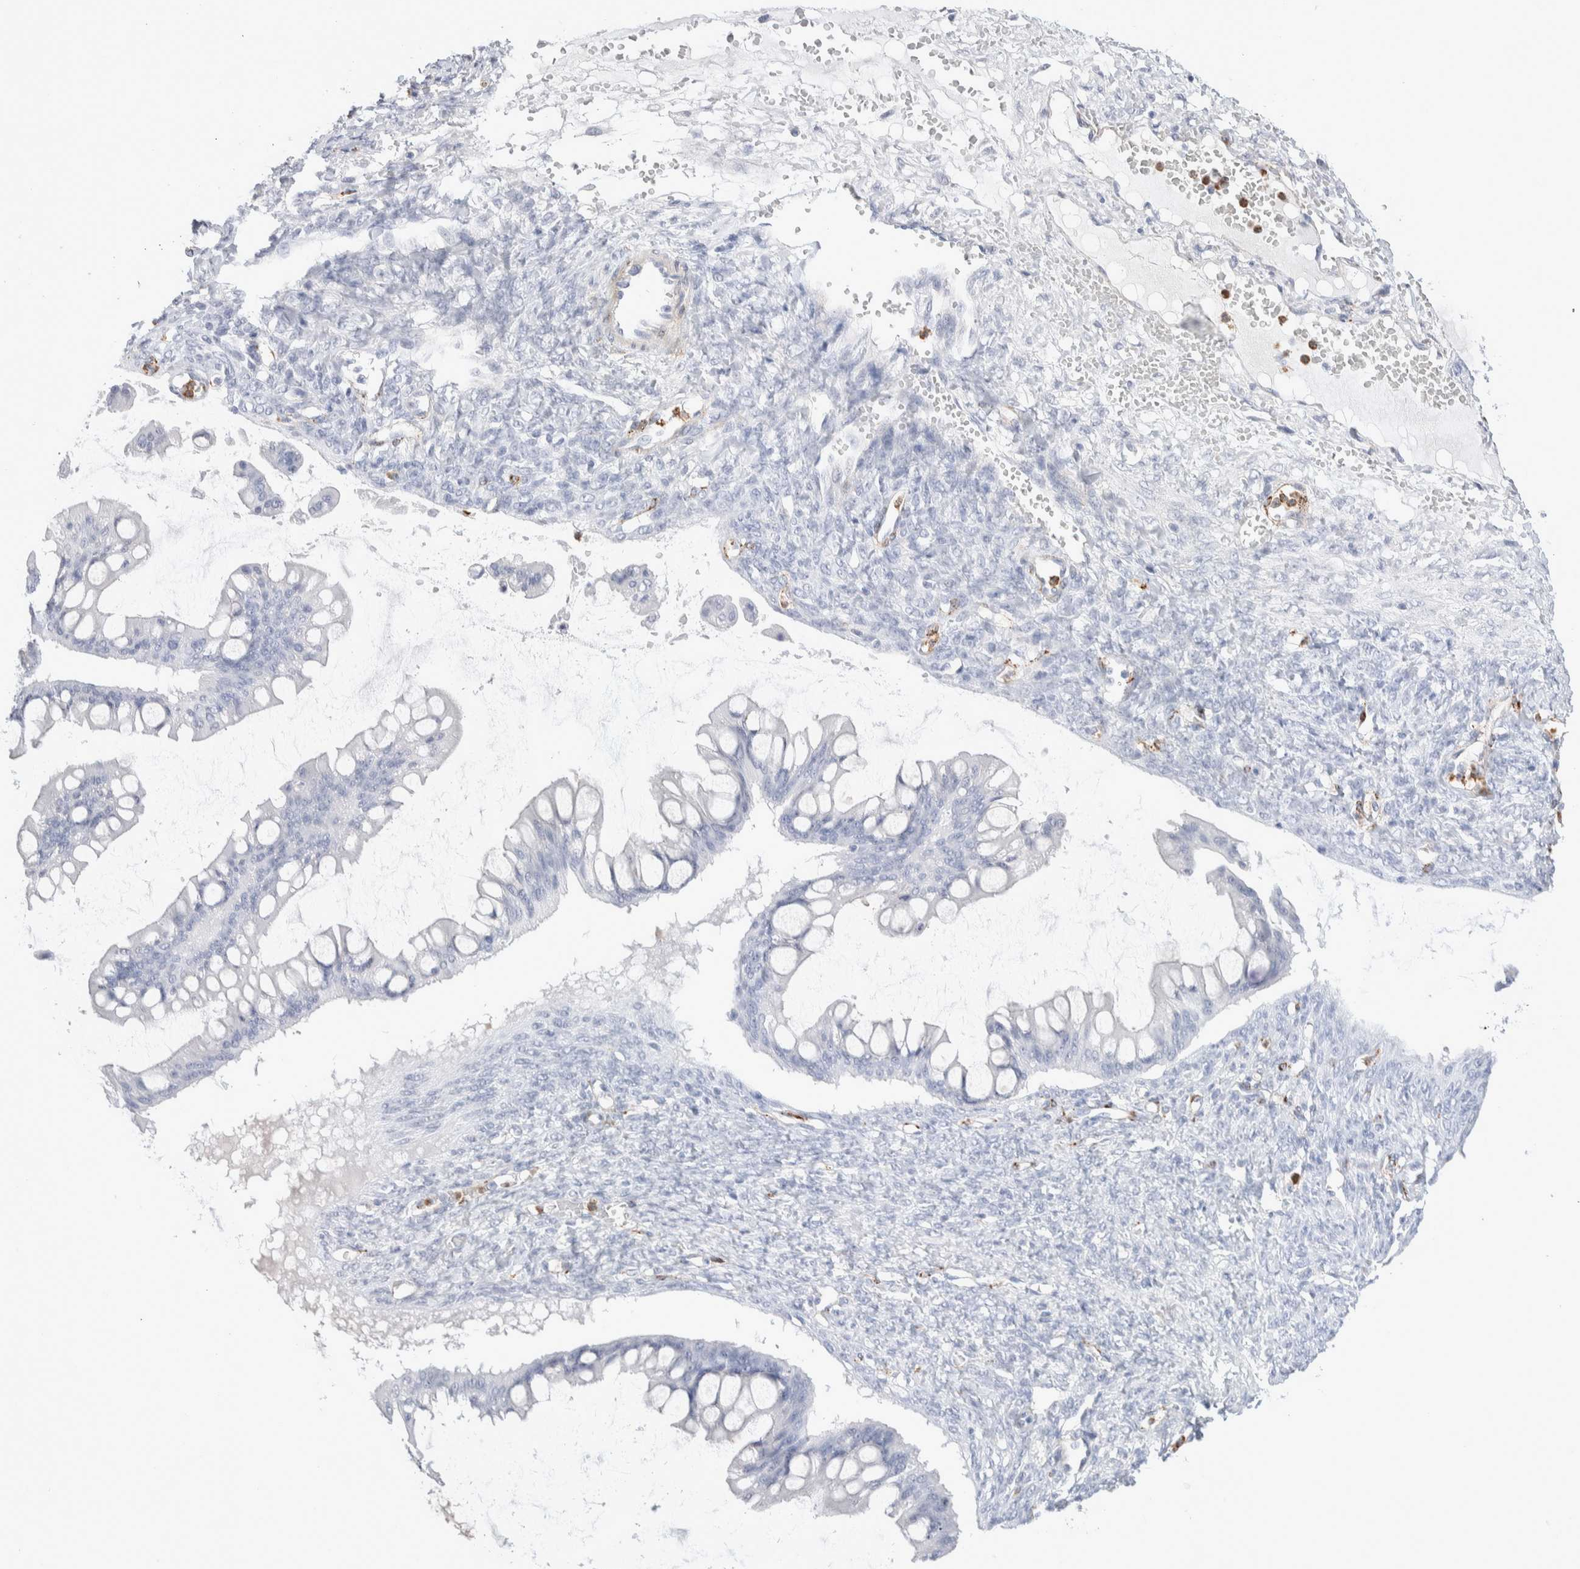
{"staining": {"intensity": "negative", "quantity": "none", "location": "none"}, "tissue": "ovarian cancer", "cell_type": "Tumor cells", "image_type": "cancer", "snomed": [{"axis": "morphology", "description": "Cystadenocarcinoma, mucinous, NOS"}, {"axis": "topography", "description": "Ovary"}], "caption": "This histopathology image is of ovarian mucinous cystadenocarcinoma stained with immunohistochemistry to label a protein in brown with the nuclei are counter-stained blue. There is no staining in tumor cells. (DAB (3,3'-diaminobenzidine) immunohistochemistry (IHC) with hematoxylin counter stain).", "gene": "SEPTIN4", "patient": {"sex": "female", "age": 73}}